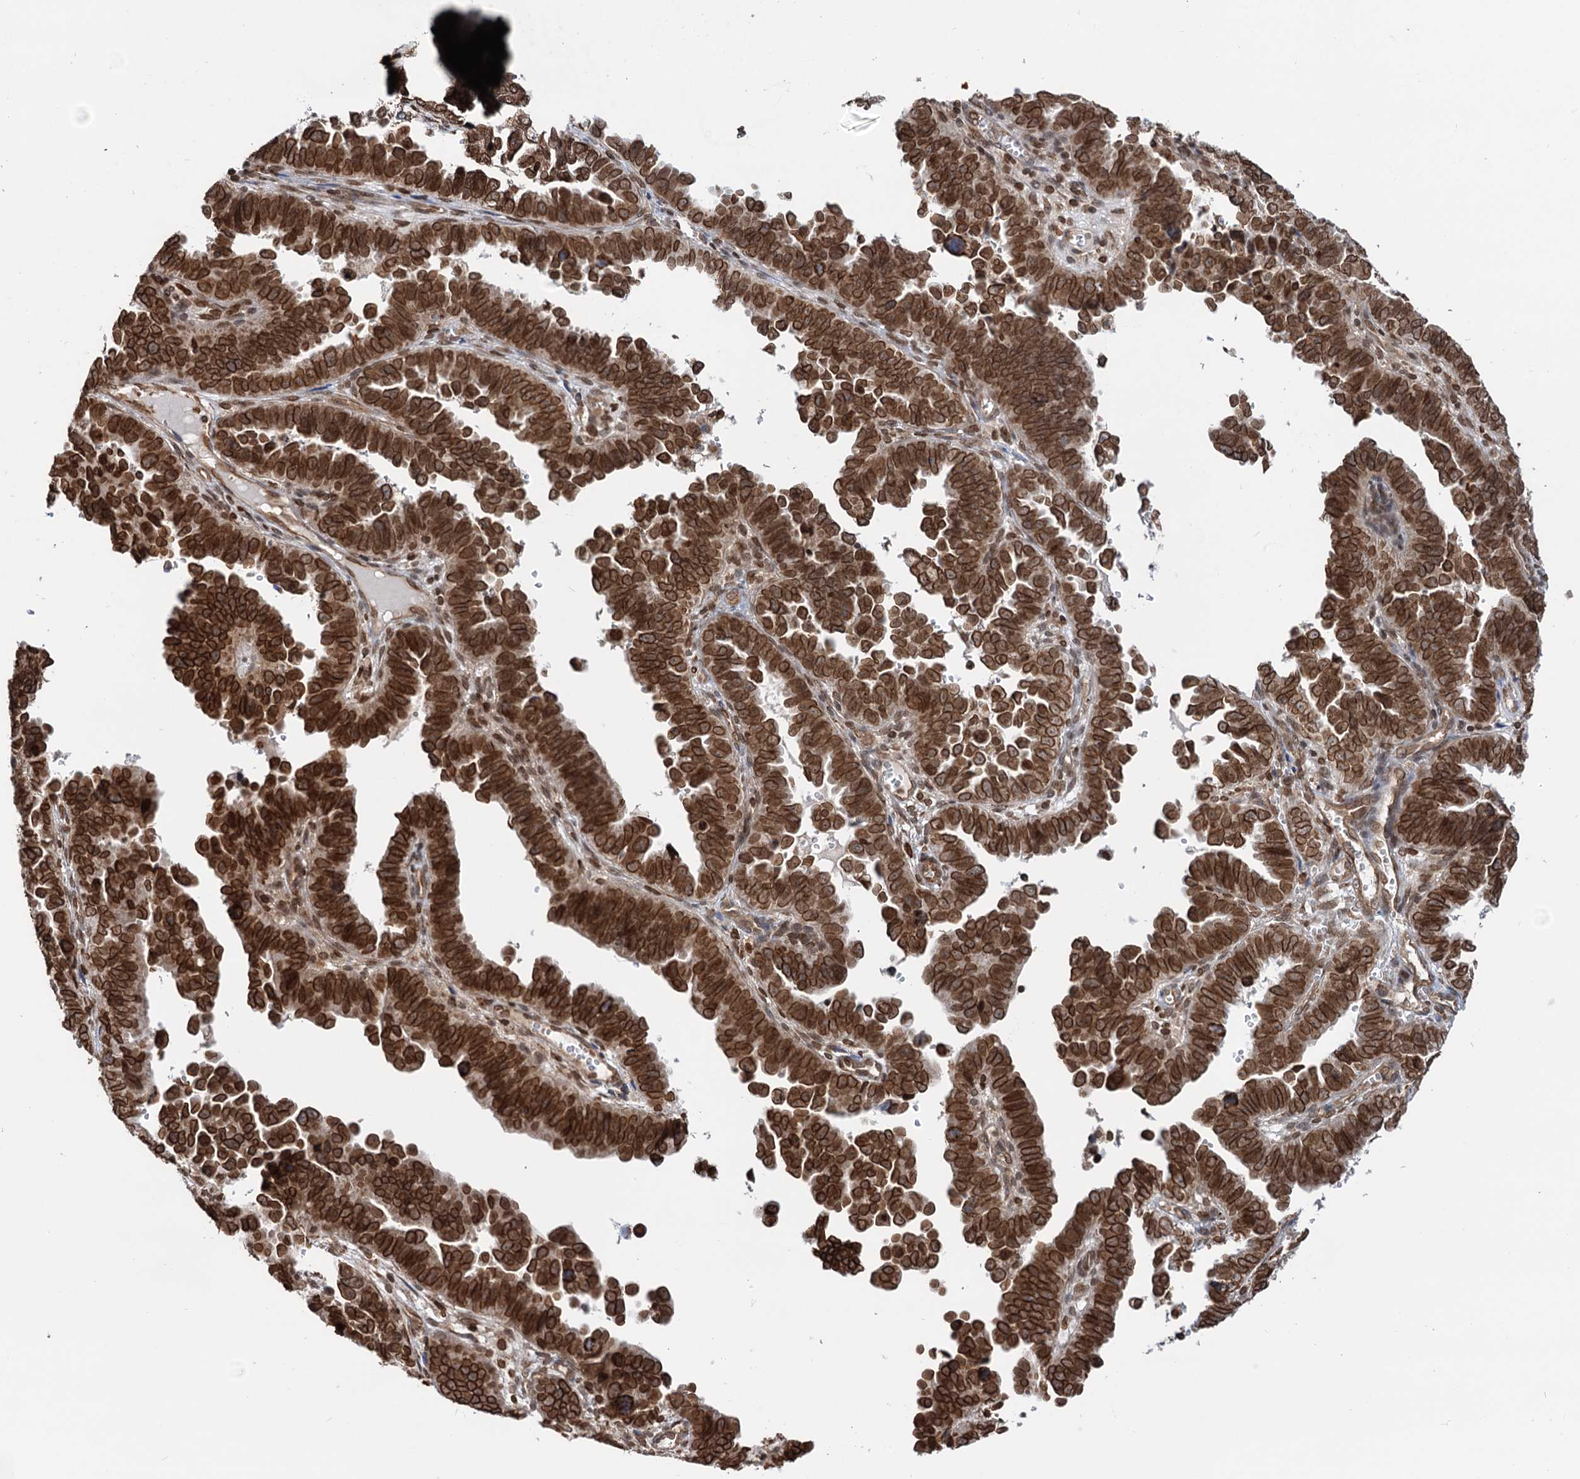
{"staining": {"intensity": "strong", "quantity": ">75%", "location": "cytoplasmic/membranous,nuclear"}, "tissue": "endometrial cancer", "cell_type": "Tumor cells", "image_type": "cancer", "snomed": [{"axis": "morphology", "description": "Adenocarcinoma, NOS"}, {"axis": "topography", "description": "Endometrium"}], "caption": "Endometrial cancer (adenocarcinoma) stained with DAB immunohistochemistry (IHC) shows high levels of strong cytoplasmic/membranous and nuclear staining in approximately >75% of tumor cells.", "gene": "ZC3H13", "patient": {"sex": "female", "age": 75}}